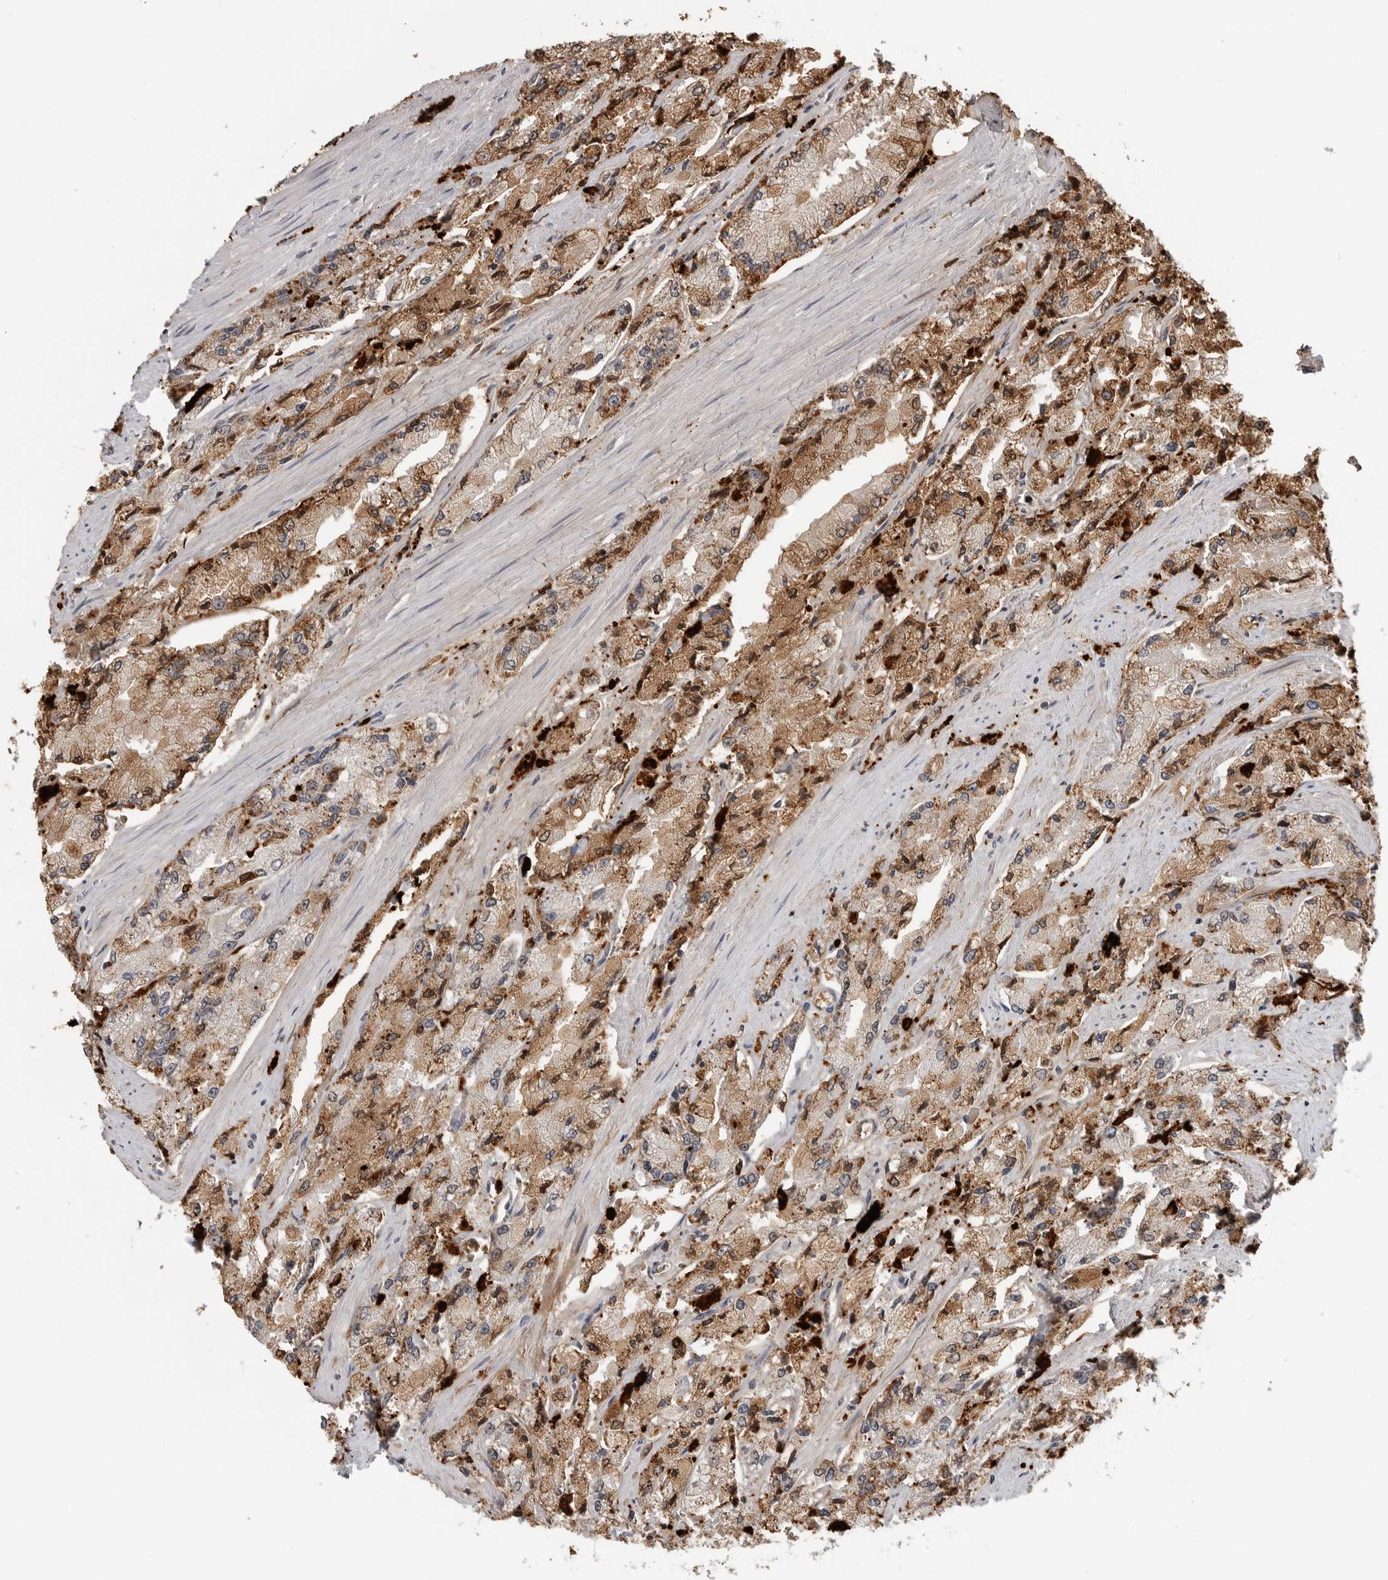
{"staining": {"intensity": "moderate", "quantity": ">75%", "location": "cytoplasmic/membranous"}, "tissue": "prostate cancer", "cell_type": "Tumor cells", "image_type": "cancer", "snomed": [{"axis": "morphology", "description": "Adenocarcinoma, High grade"}, {"axis": "topography", "description": "Prostate"}], "caption": "Prostate cancer (adenocarcinoma (high-grade)) stained with immunohistochemistry (IHC) demonstrates moderate cytoplasmic/membranous staining in approximately >75% of tumor cells.", "gene": "IFI30", "patient": {"sex": "male", "age": 58}}